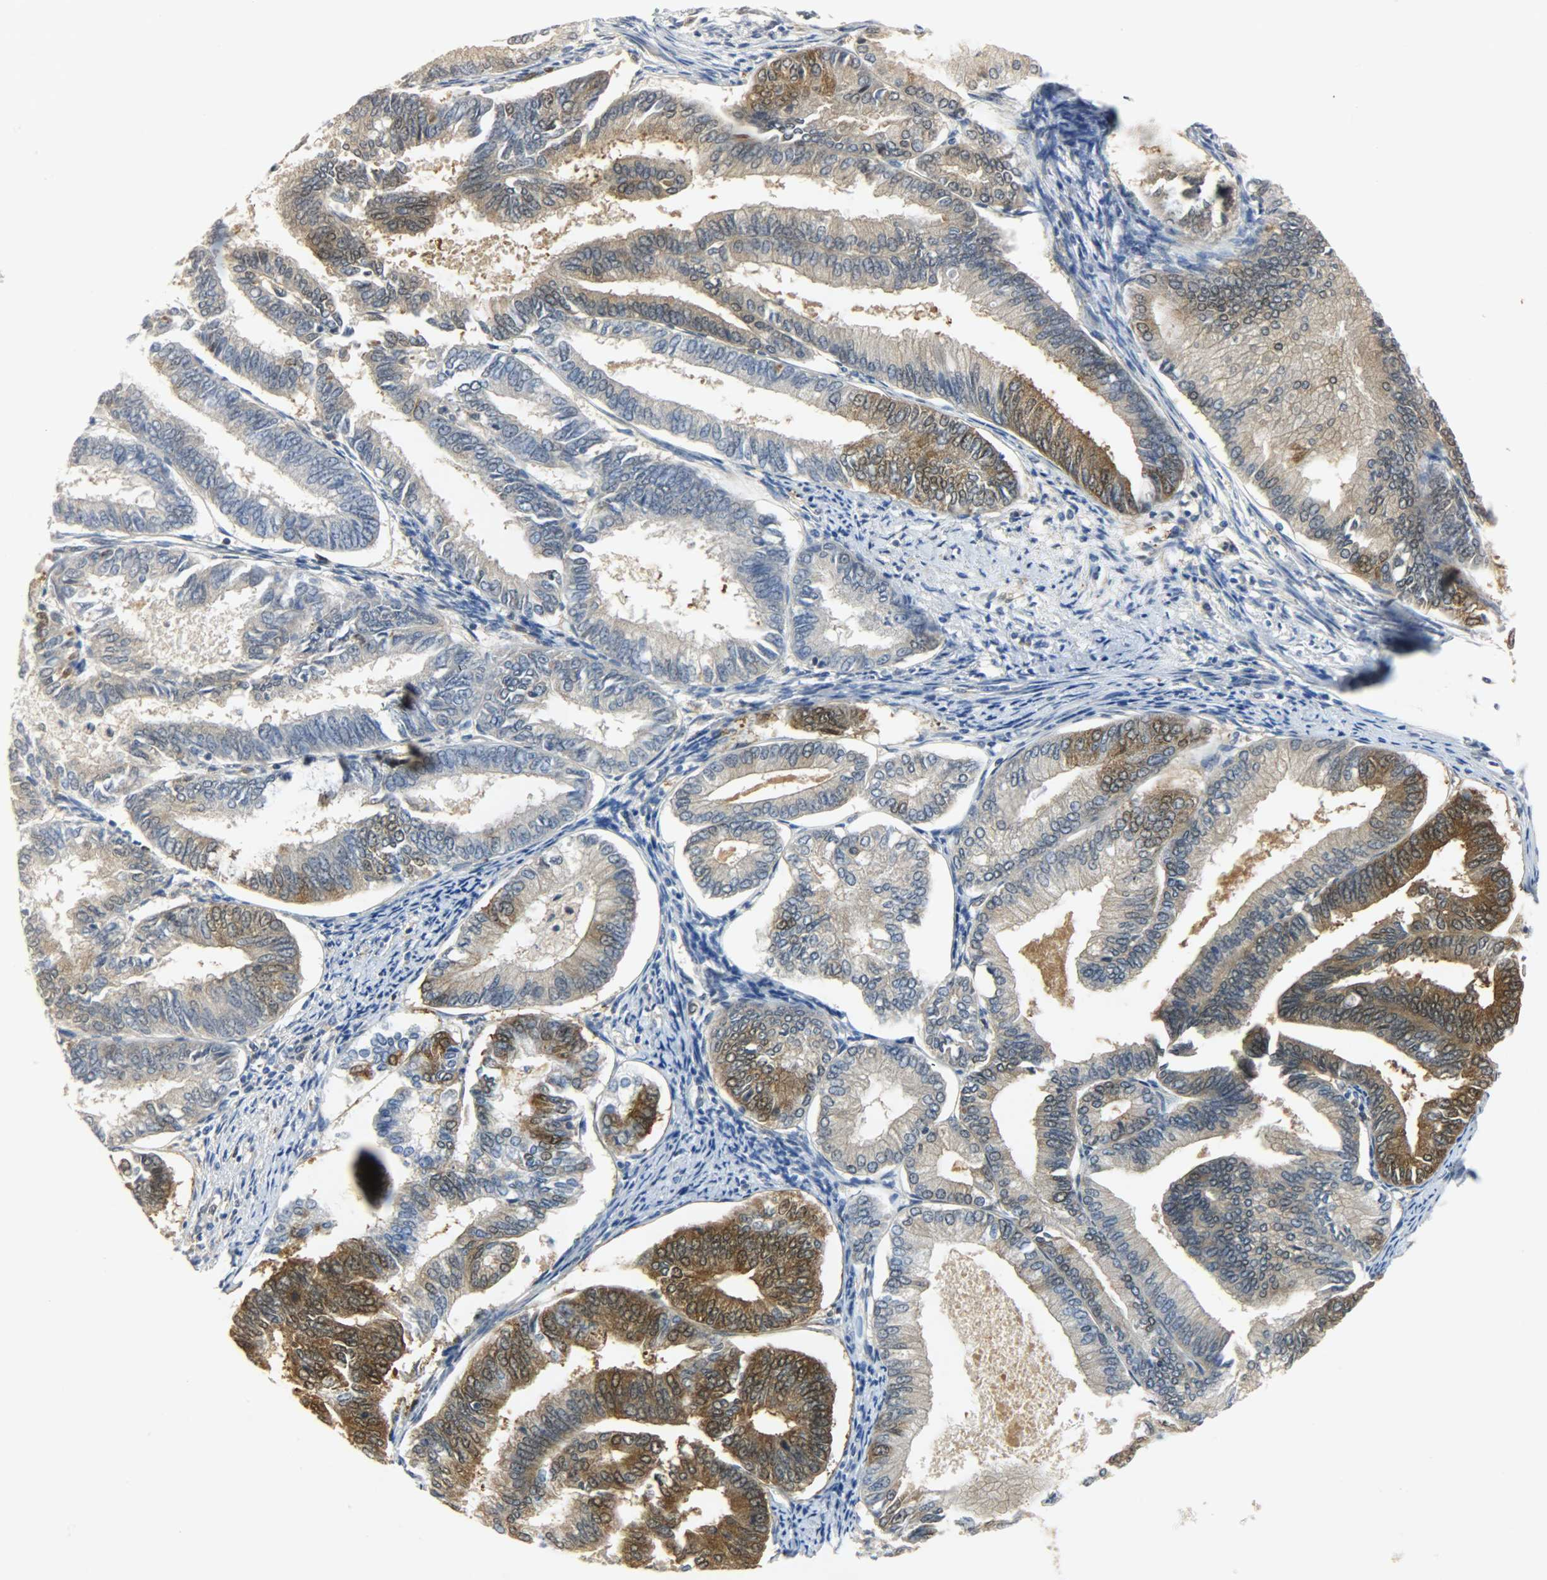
{"staining": {"intensity": "strong", "quantity": ">75%", "location": "cytoplasmic/membranous"}, "tissue": "endometrial cancer", "cell_type": "Tumor cells", "image_type": "cancer", "snomed": [{"axis": "morphology", "description": "Adenocarcinoma, NOS"}, {"axis": "topography", "description": "Endometrium"}], "caption": "Immunohistochemistry photomicrograph of neoplastic tissue: adenocarcinoma (endometrial) stained using IHC reveals high levels of strong protein expression localized specifically in the cytoplasmic/membranous of tumor cells, appearing as a cytoplasmic/membranous brown color.", "gene": "EIF4EBP1", "patient": {"sex": "female", "age": 86}}